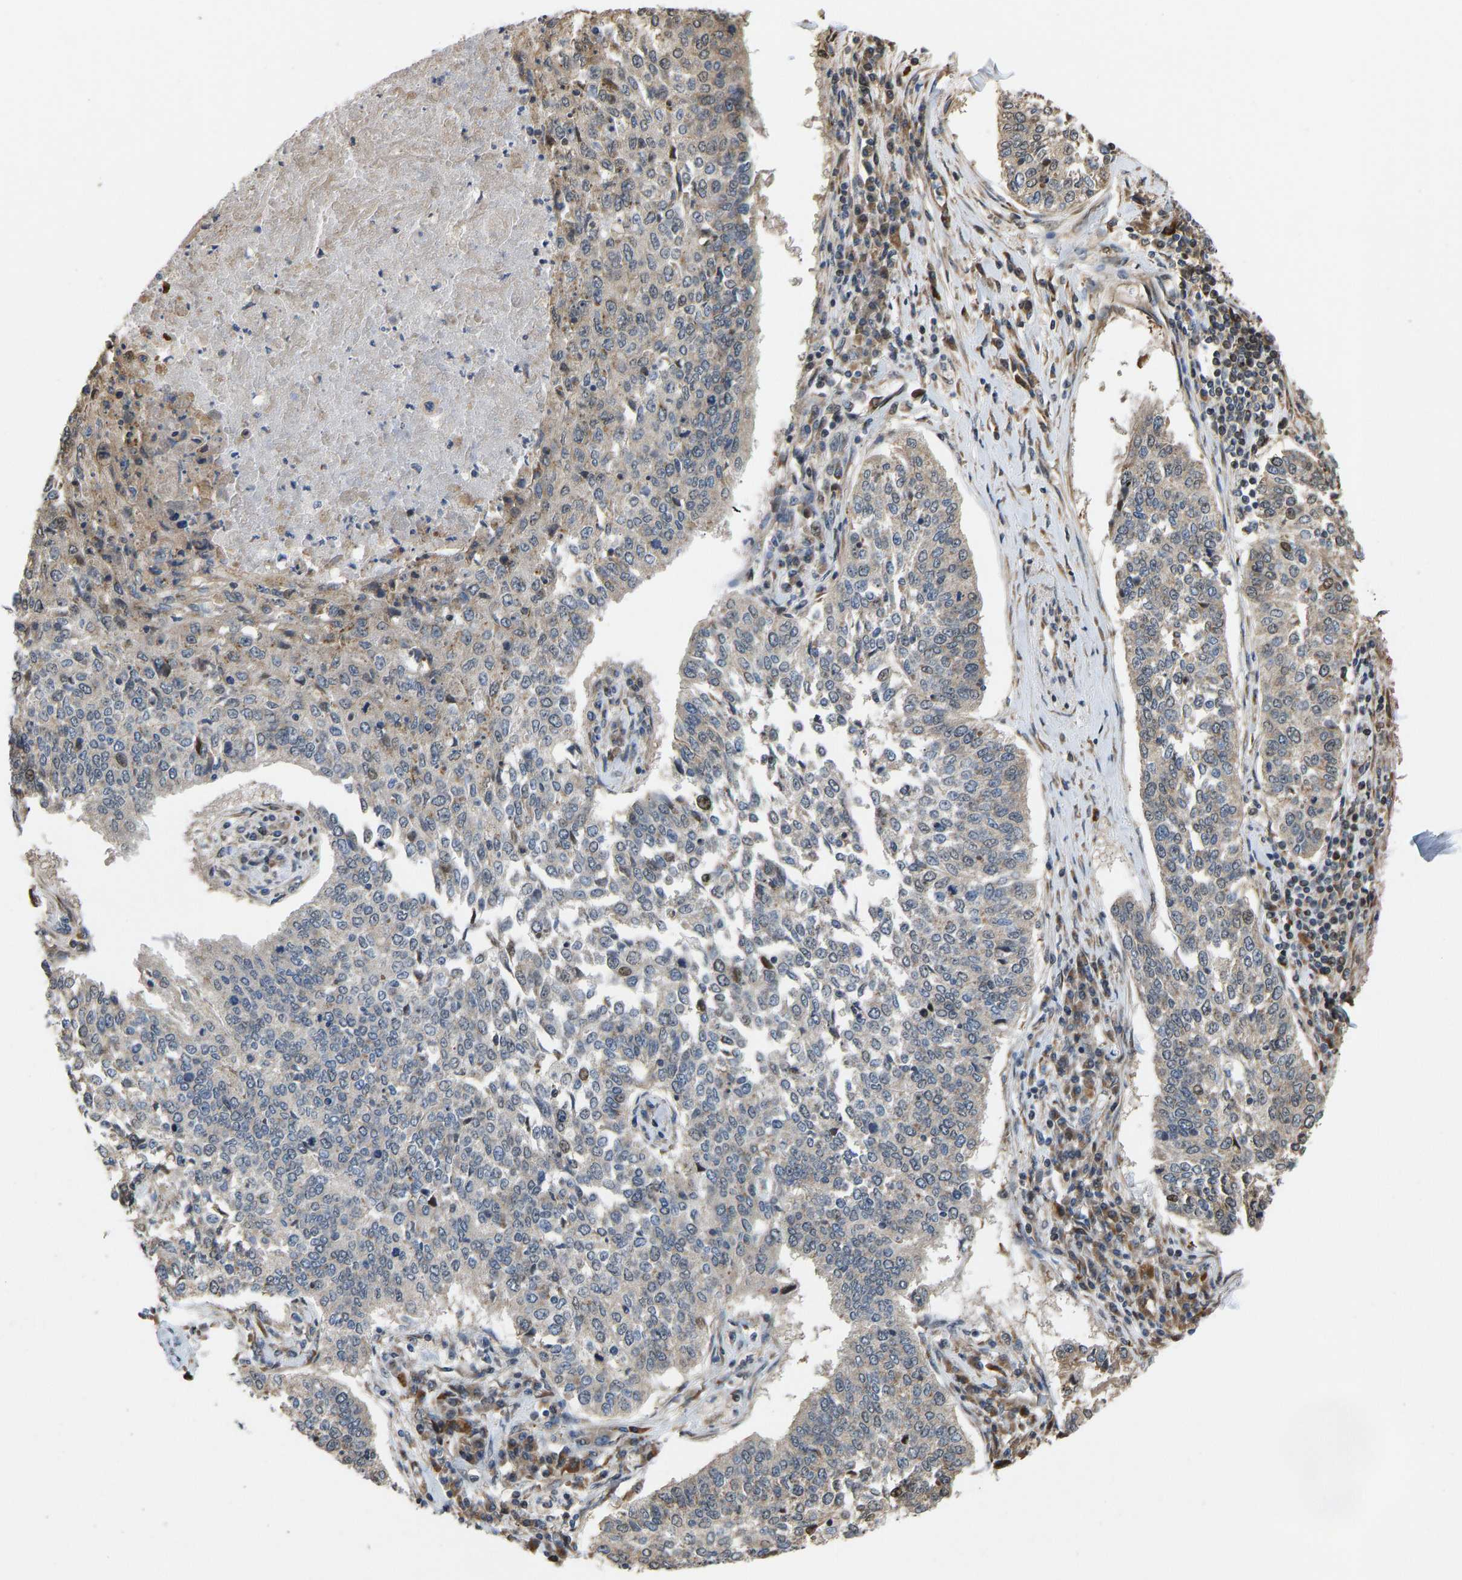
{"staining": {"intensity": "weak", "quantity": "<25%", "location": "cytoplasmic/membranous"}, "tissue": "lung cancer", "cell_type": "Tumor cells", "image_type": "cancer", "snomed": [{"axis": "morphology", "description": "Normal tissue, NOS"}, {"axis": "morphology", "description": "Squamous cell carcinoma, NOS"}, {"axis": "topography", "description": "Cartilage tissue"}, {"axis": "topography", "description": "Bronchus"}, {"axis": "topography", "description": "Lung"}], "caption": "Immunohistochemistry (IHC) micrograph of neoplastic tissue: squamous cell carcinoma (lung) stained with DAB (3,3'-diaminobenzidine) displays no significant protein expression in tumor cells. (Brightfield microscopy of DAB (3,3'-diaminobenzidine) IHC at high magnification).", "gene": "YIPF4", "patient": {"sex": "female", "age": 49}}